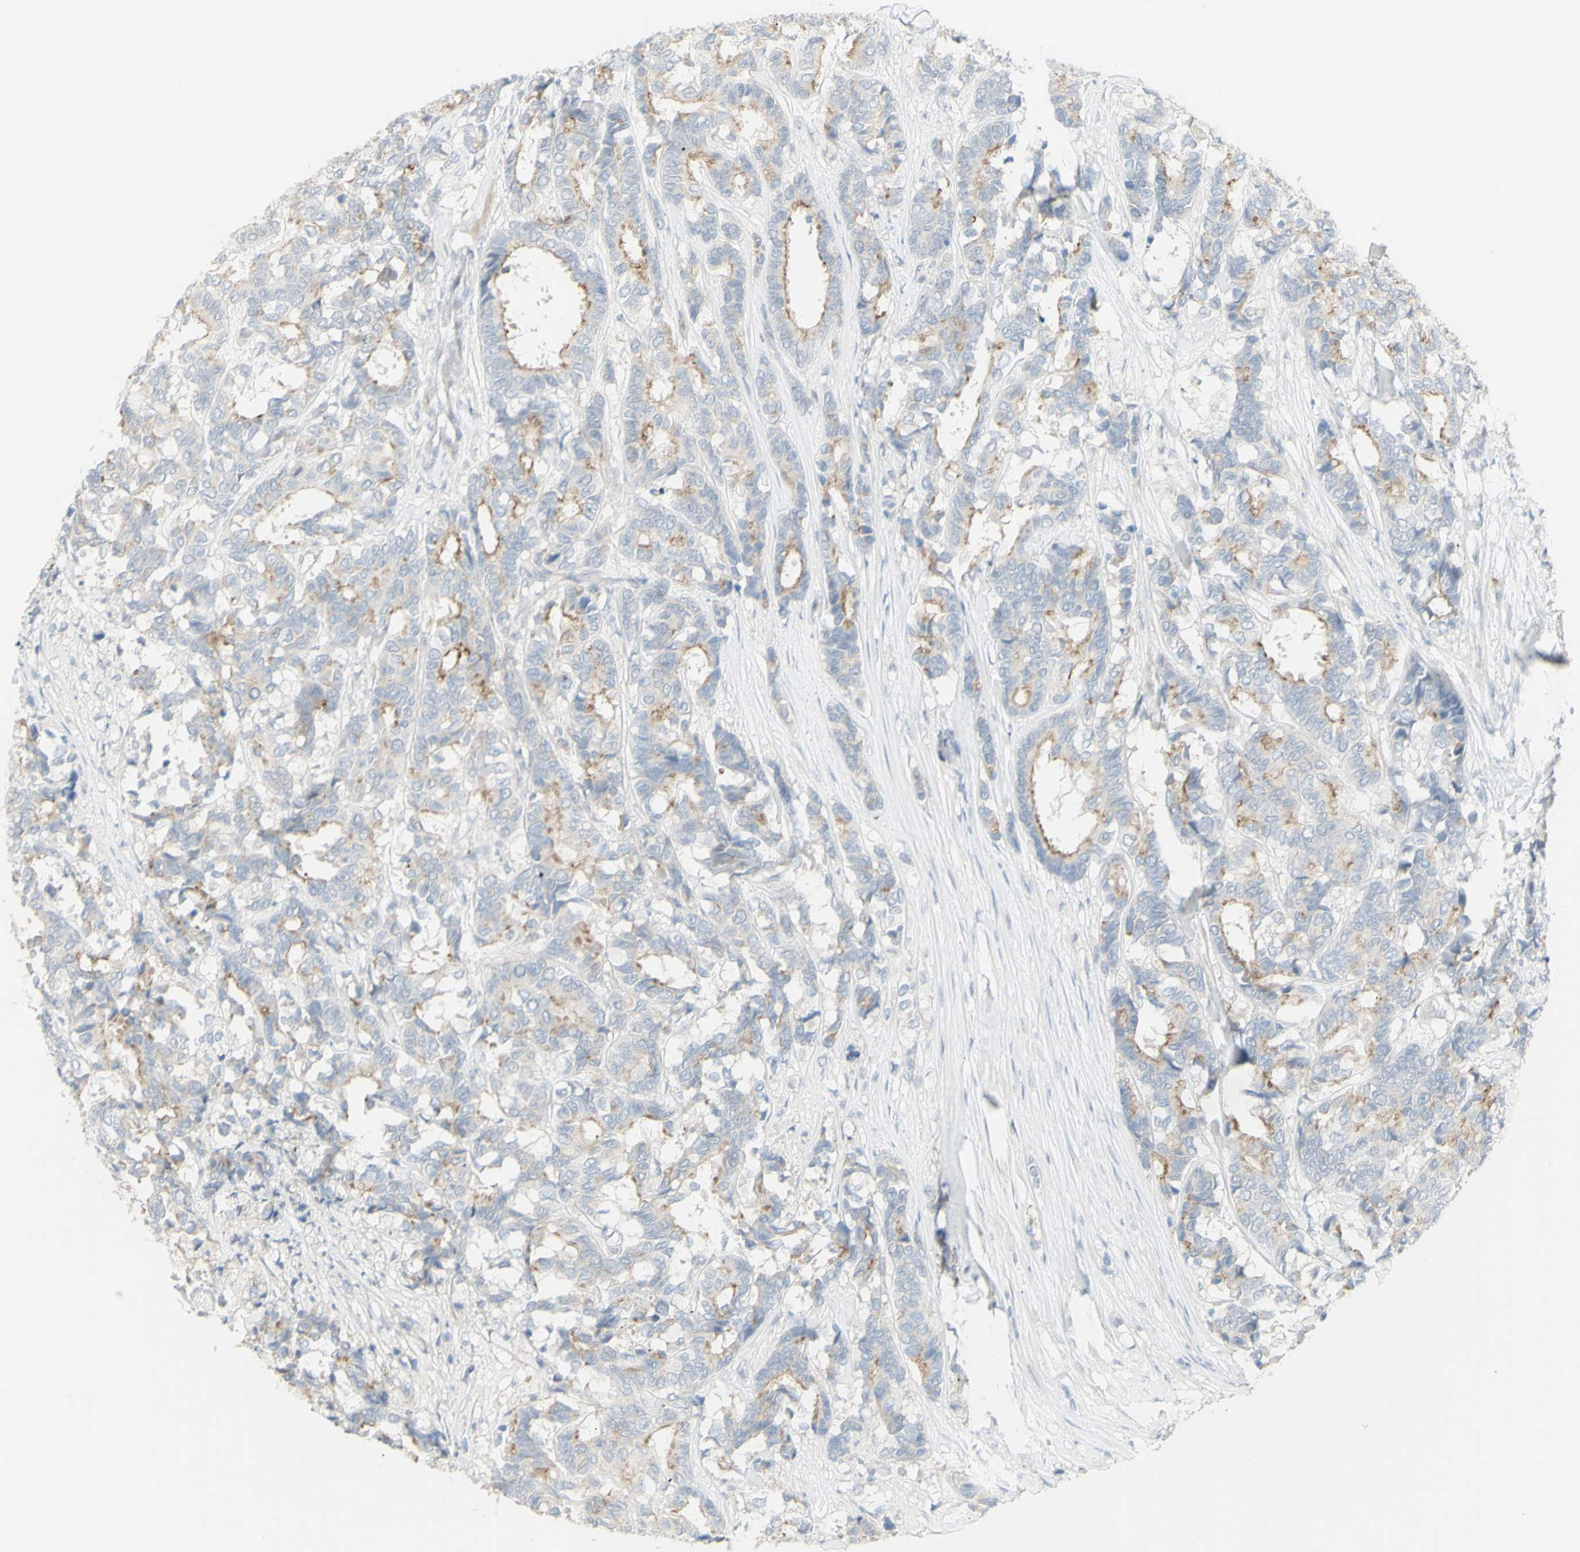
{"staining": {"intensity": "moderate", "quantity": "25%-75%", "location": "cytoplasmic/membranous"}, "tissue": "breast cancer", "cell_type": "Tumor cells", "image_type": "cancer", "snomed": [{"axis": "morphology", "description": "Duct carcinoma"}, {"axis": "topography", "description": "Breast"}], "caption": "This is an image of IHC staining of breast cancer (infiltrating ductal carcinoma), which shows moderate staining in the cytoplasmic/membranous of tumor cells.", "gene": "NDST4", "patient": {"sex": "female", "age": 87}}